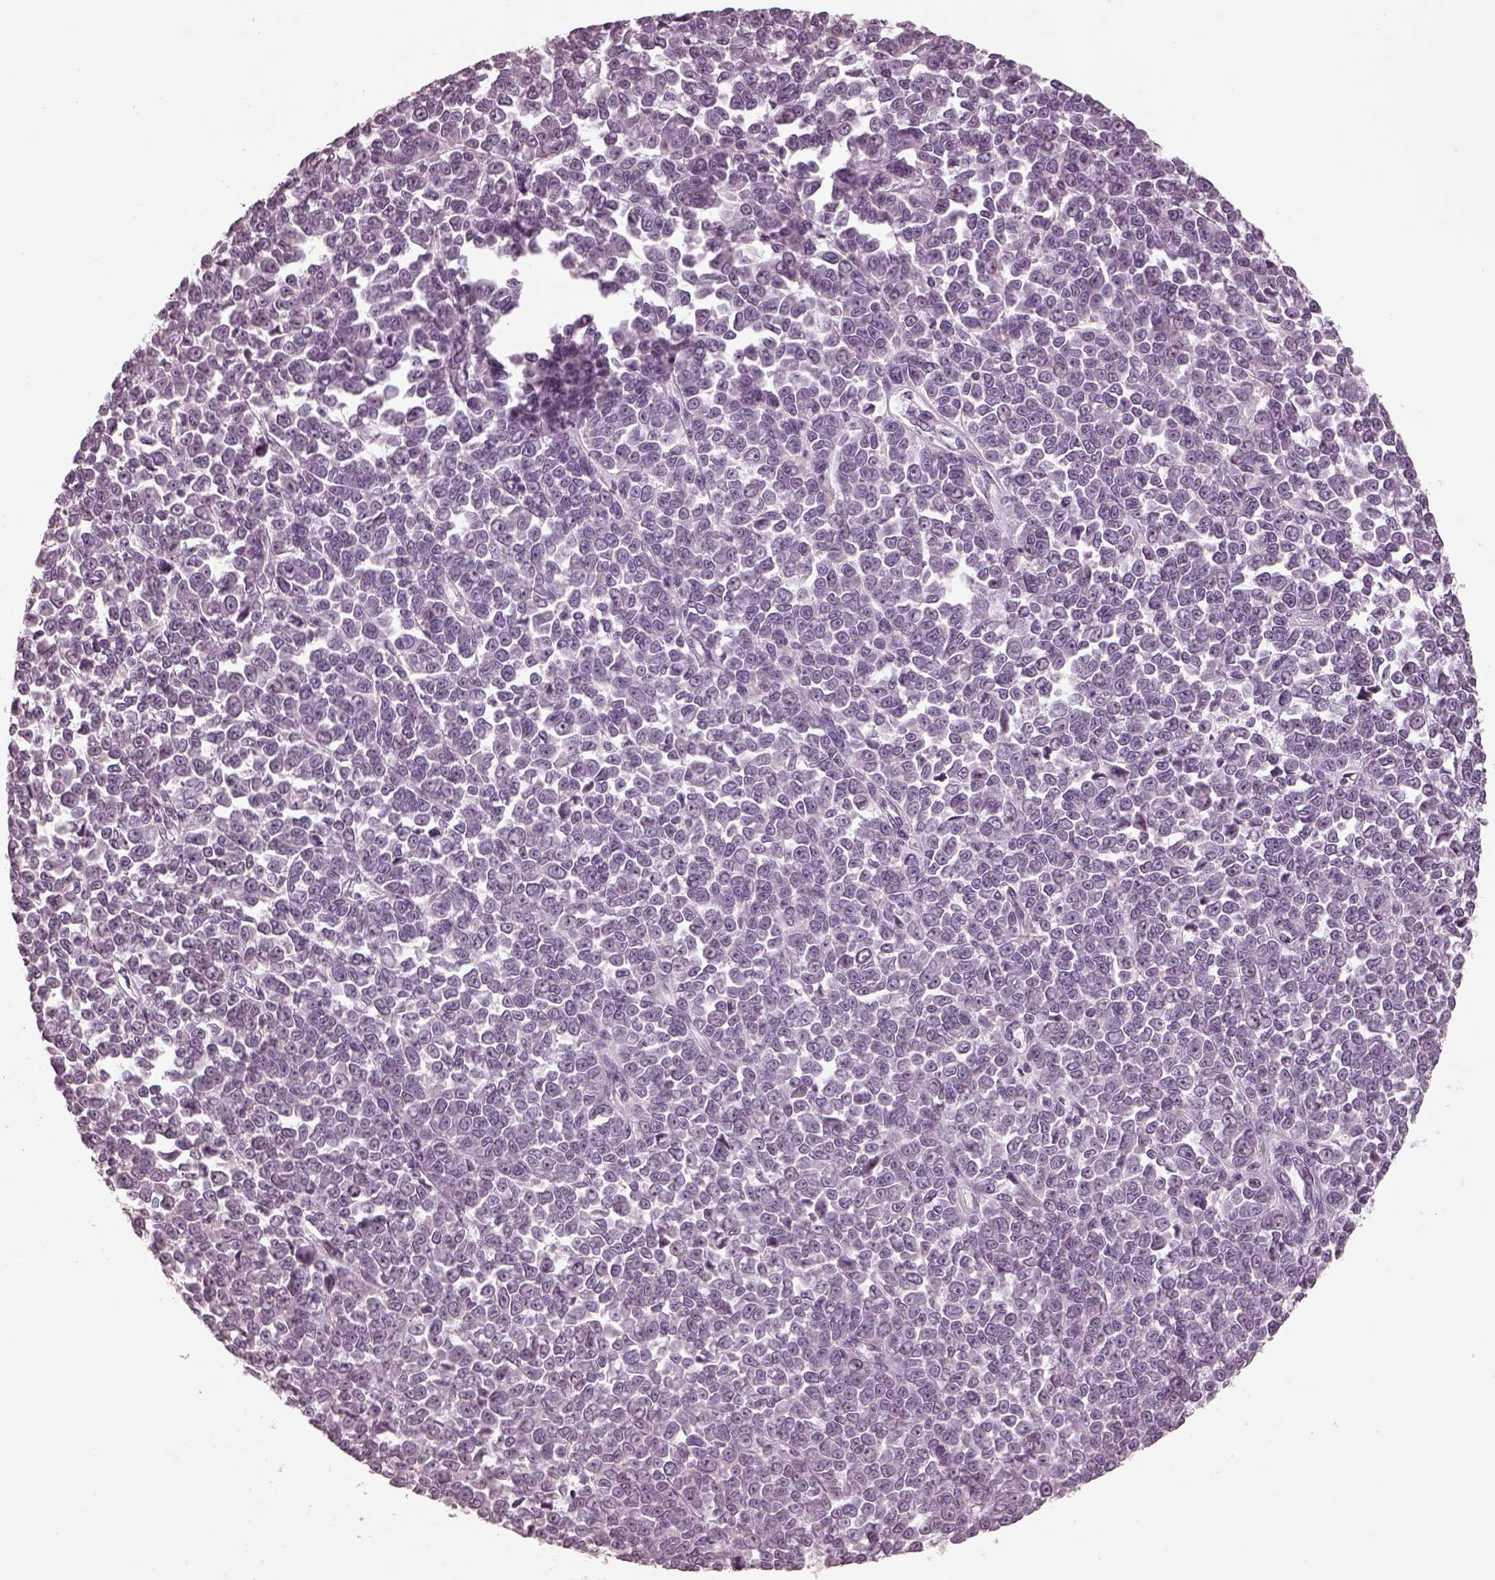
{"staining": {"intensity": "weak", "quantity": "25%-75%", "location": "cytoplasmic/membranous,nuclear"}, "tissue": "melanoma", "cell_type": "Tumor cells", "image_type": "cancer", "snomed": [{"axis": "morphology", "description": "Malignant melanoma, NOS"}, {"axis": "topography", "description": "Skin"}], "caption": "The immunohistochemical stain shows weak cytoplasmic/membranous and nuclear expression in tumor cells of malignant melanoma tissue.", "gene": "ADRB3", "patient": {"sex": "female", "age": 95}}